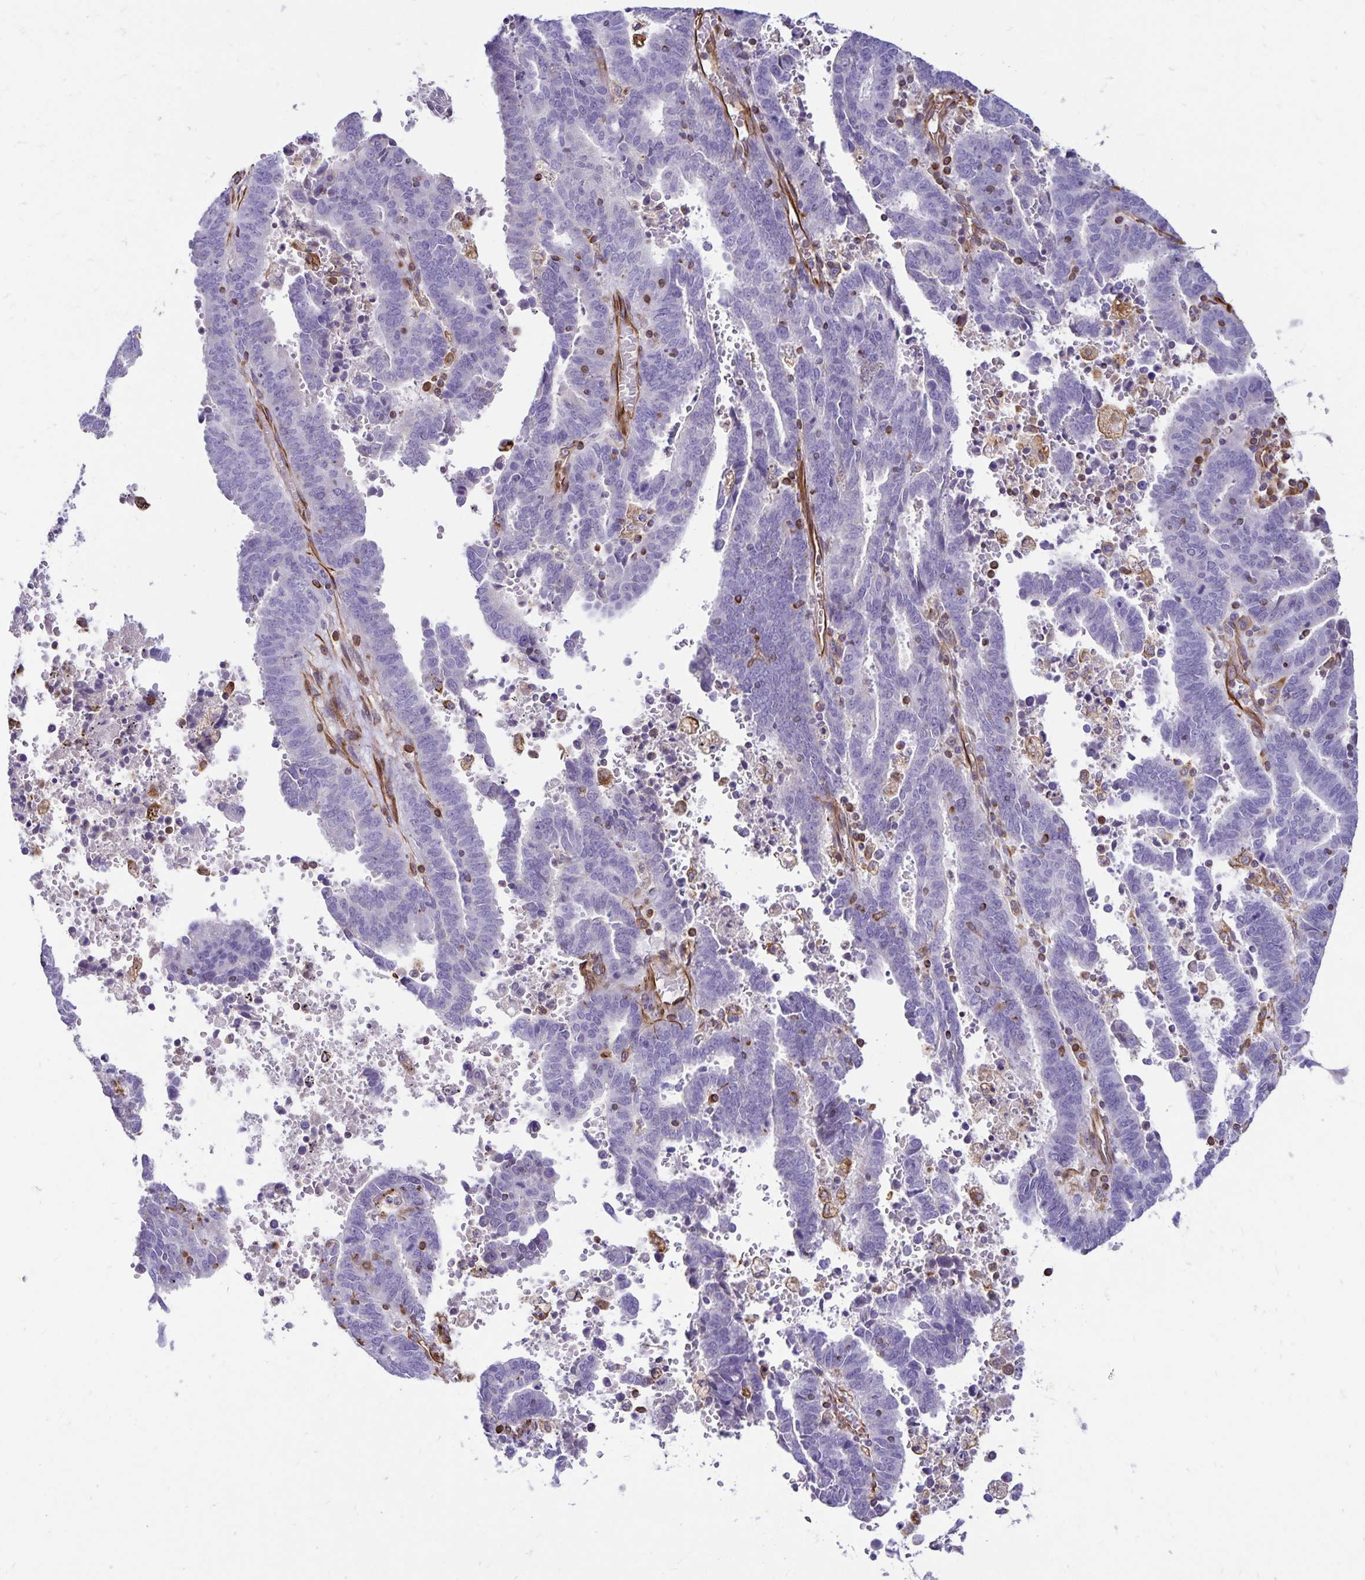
{"staining": {"intensity": "negative", "quantity": "none", "location": "none"}, "tissue": "endometrial cancer", "cell_type": "Tumor cells", "image_type": "cancer", "snomed": [{"axis": "morphology", "description": "Adenocarcinoma, NOS"}, {"axis": "topography", "description": "Uterus"}], "caption": "Tumor cells are negative for brown protein staining in endometrial adenocarcinoma.", "gene": "TRPV6", "patient": {"sex": "female", "age": 83}}